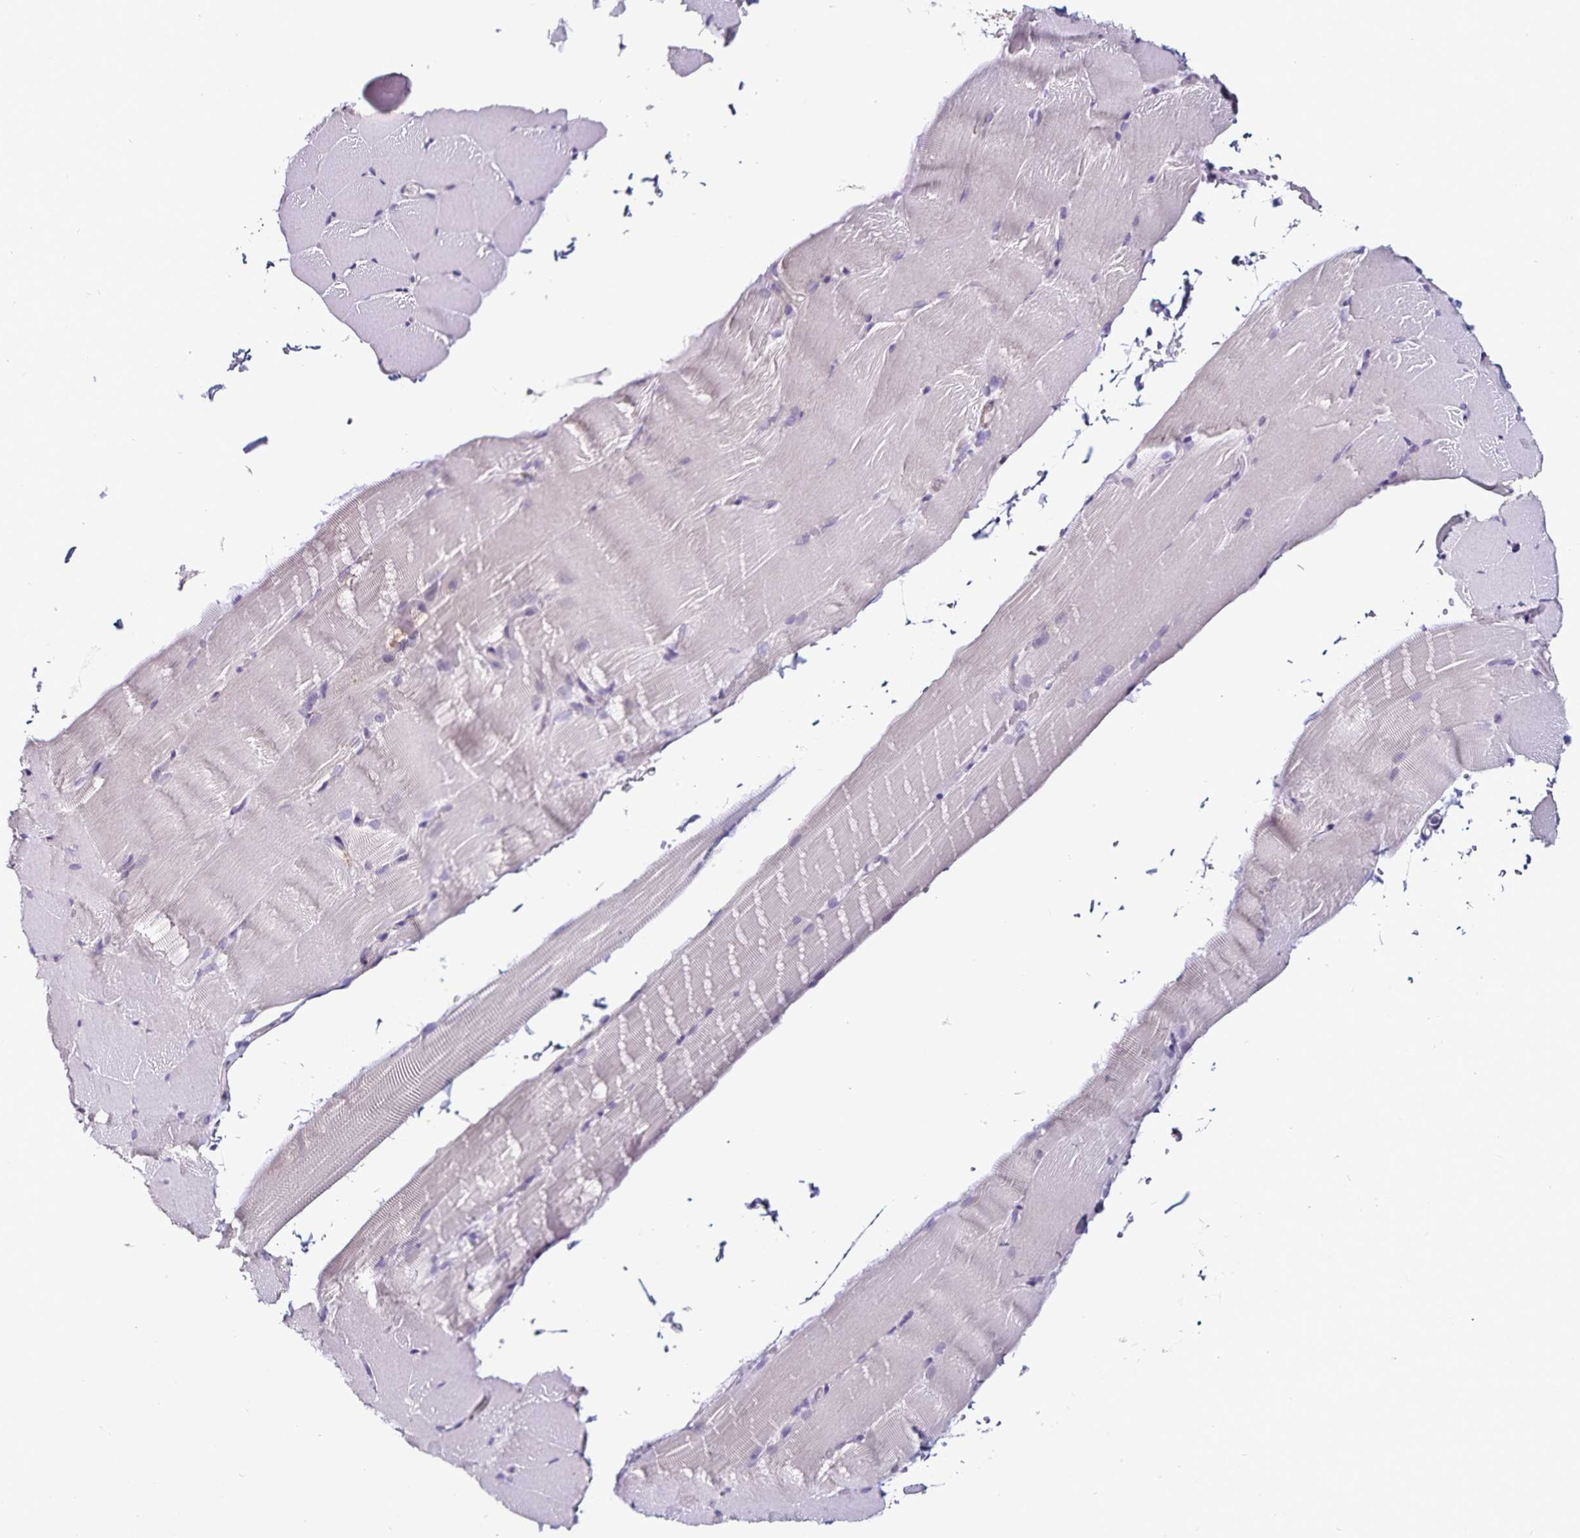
{"staining": {"intensity": "negative", "quantity": "none", "location": "none"}, "tissue": "skeletal muscle", "cell_type": "Myocytes", "image_type": "normal", "snomed": [{"axis": "morphology", "description": "Normal tissue, NOS"}, {"axis": "topography", "description": "Skeletal muscle"}], "caption": "Histopathology image shows no significant protein staining in myocytes of unremarkable skeletal muscle. (Stains: DAB immunohistochemistry (IHC) with hematoxylin counter stain, Microscopy: brightfield microscopy at high magnification).", "gene": "TSPAN7", "patient": {"sex": "female", "age": 37}}